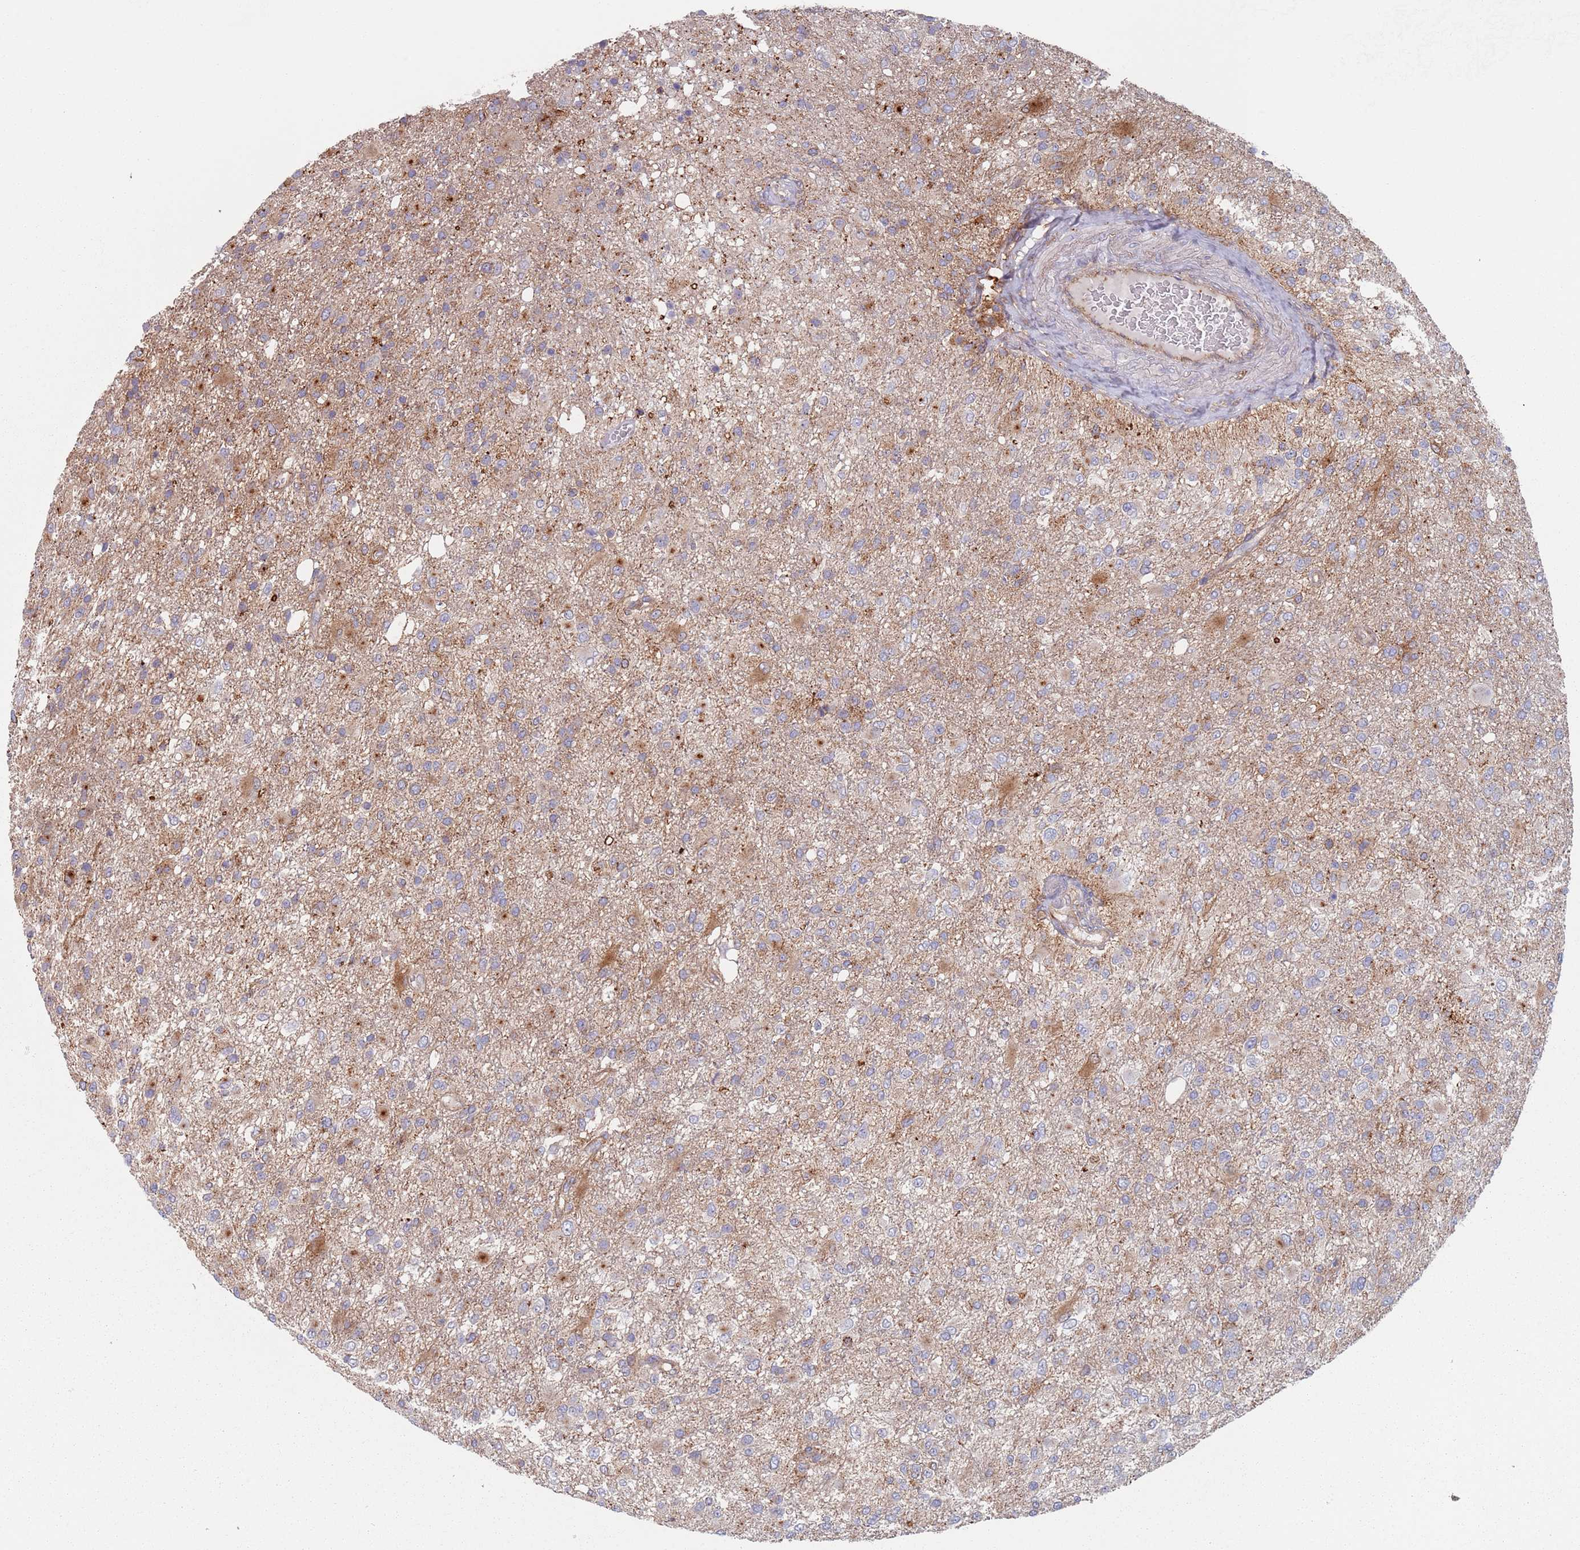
{"staining": {"intensity": "weak", "quantity": "25%-75%", "location": "cytoplasmic/membranous"}, "tissue": "glioma", "cell_type": "Tumor cells", "image_type": "cancer", "snomed": [{"axis": "morphology", "description": "Glioma, malignant, High grade"}, {"axis": "topography", "description": "Brain"}], "caption": "Immunohistochemical staining of human high-grade glioma (malignant) demonstrates weak cytoplasmic/membranous protein staining in approximately 25%-75% of tumor cells.", "gene": "APPL2", "patient": {"sex": "female", "age": 74}}